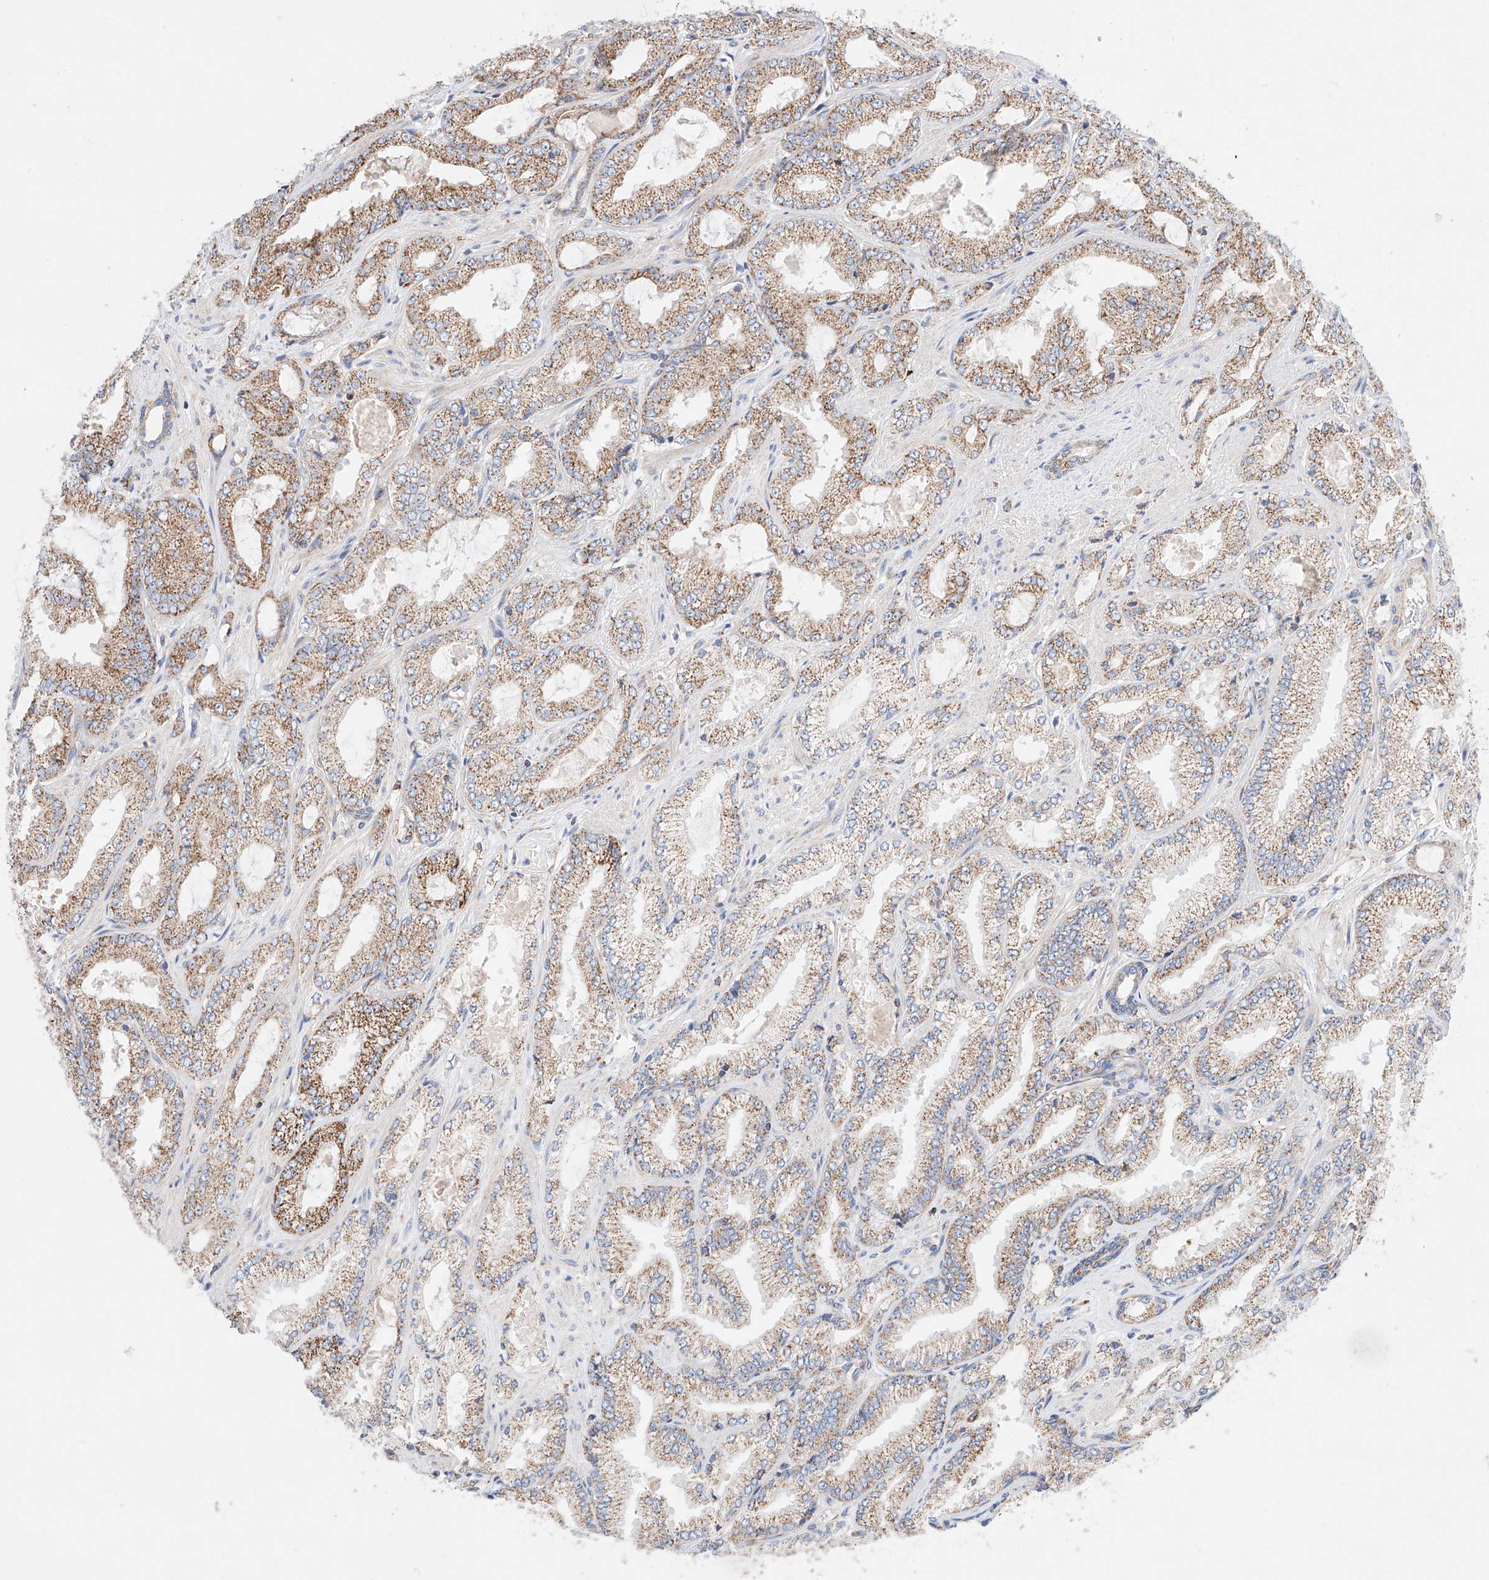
{"staining": {"intensity": "strong", "quantity": "25%-75%", "location": "cytoplasmic/membranous"}, "tissue": "prostate cancer", "cell_type": "Tumor cells", "image_type": "cancer", "snomed": [{"axis": "morphology", "description": "Adenocarcinoma, High grade"}, {"axis": "topography", "description": "Prostate"}], "caption": "A brown stain labels strong cytoplasmic/membranous expression of a protein in human prostate cancer (high-grade adenocarcinoma) tumor cells.", "gene": "KTI12", "patient": {"sex": "male", "age": 71}}